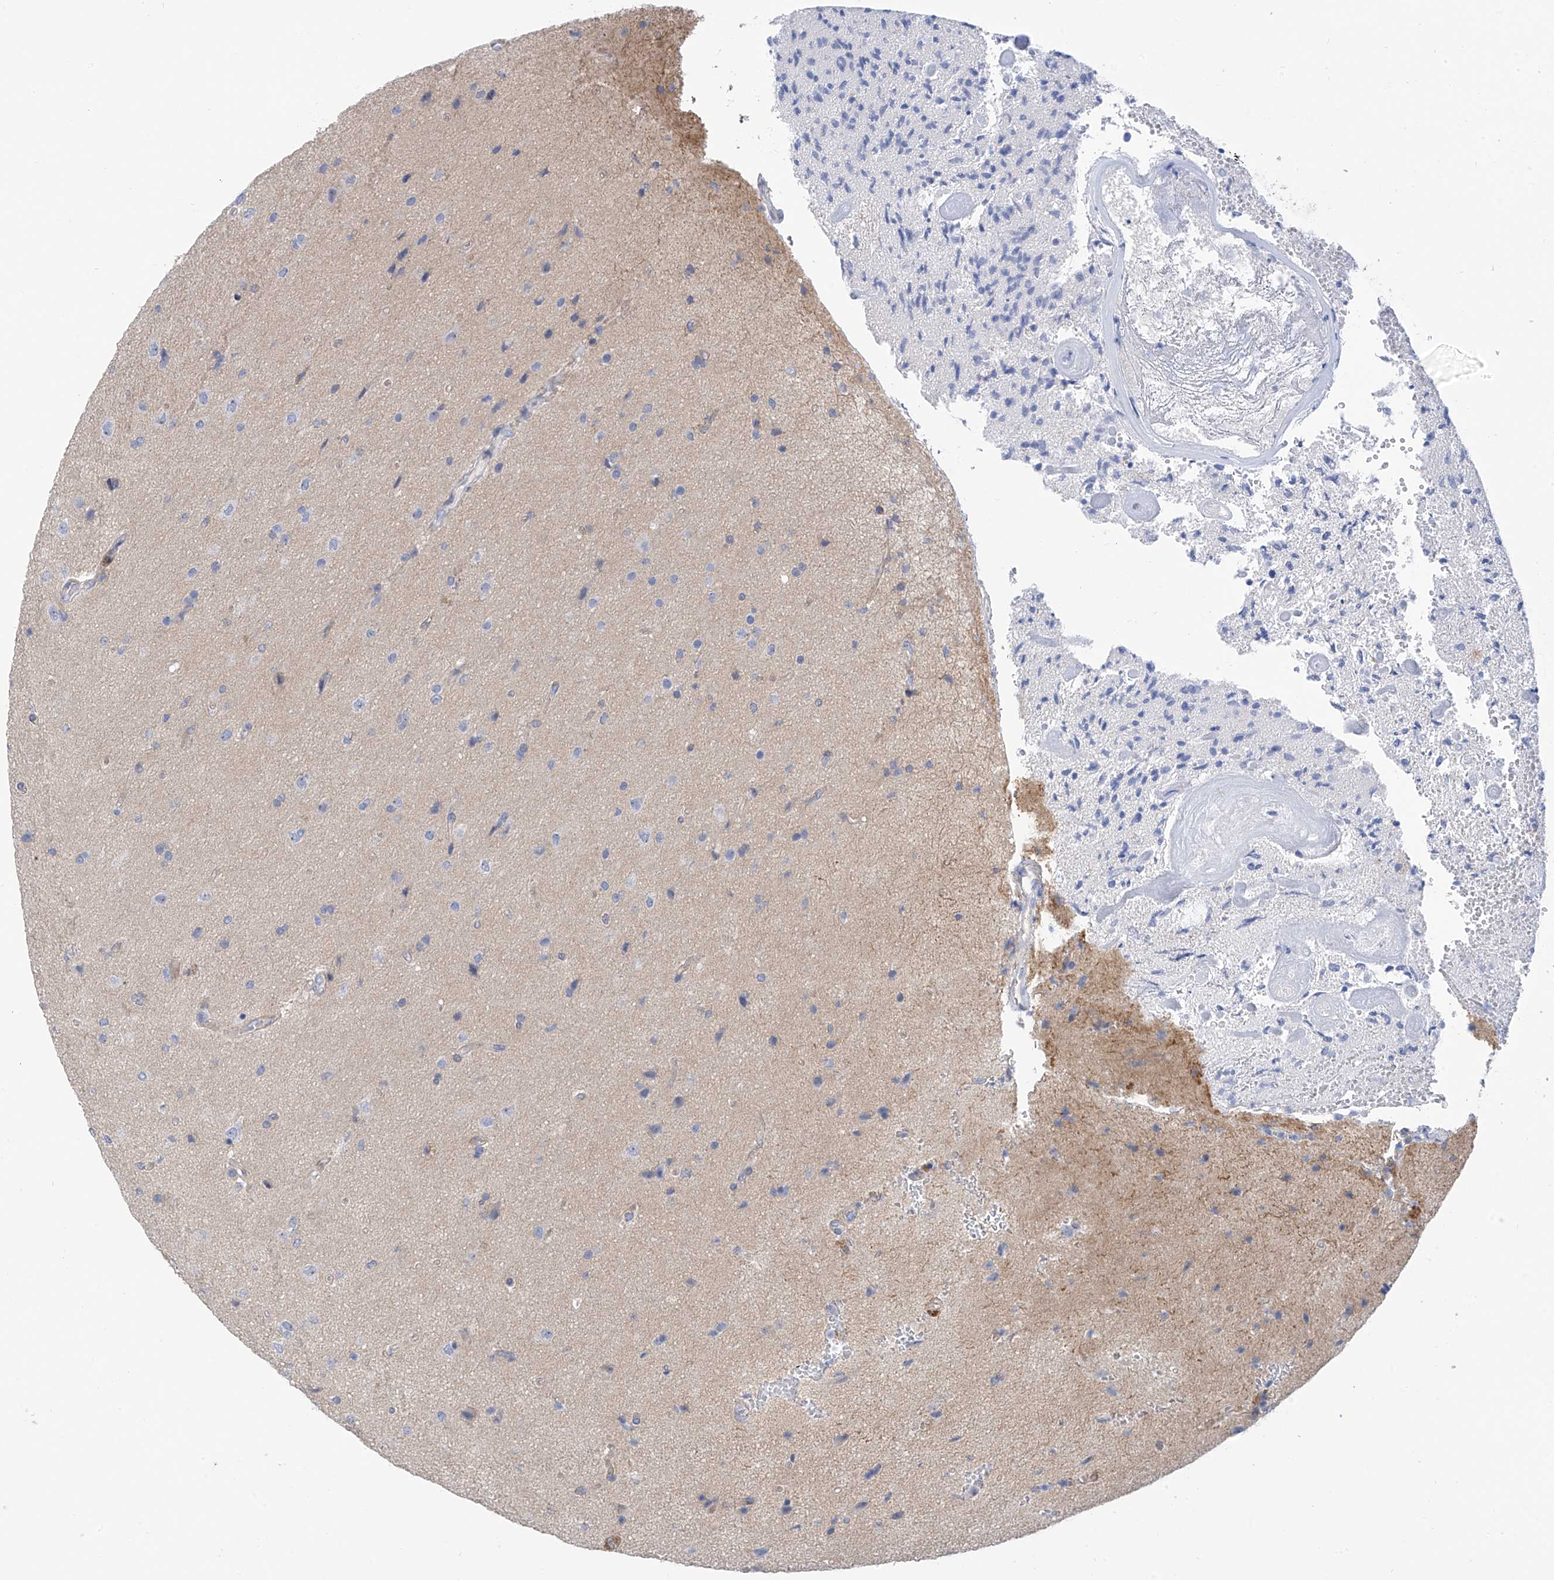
{"staining": {"intensity": "negative", "quantity": "none", "location": "none"}, "tissue": "glioma", "cell_type": "Tumor cells", "image_type": "cancer", "snomed": [{"axis": "morphology", "description": "Glioma, malignant, High grade"}, {"axis": "topography", "description": "Brain"}], "caption": "Immunohistochemistry of human glioma reveals no expression in tumor cells.", "gene": "PIK3C2B", "patient": {"sex": "male", "age": 72}}